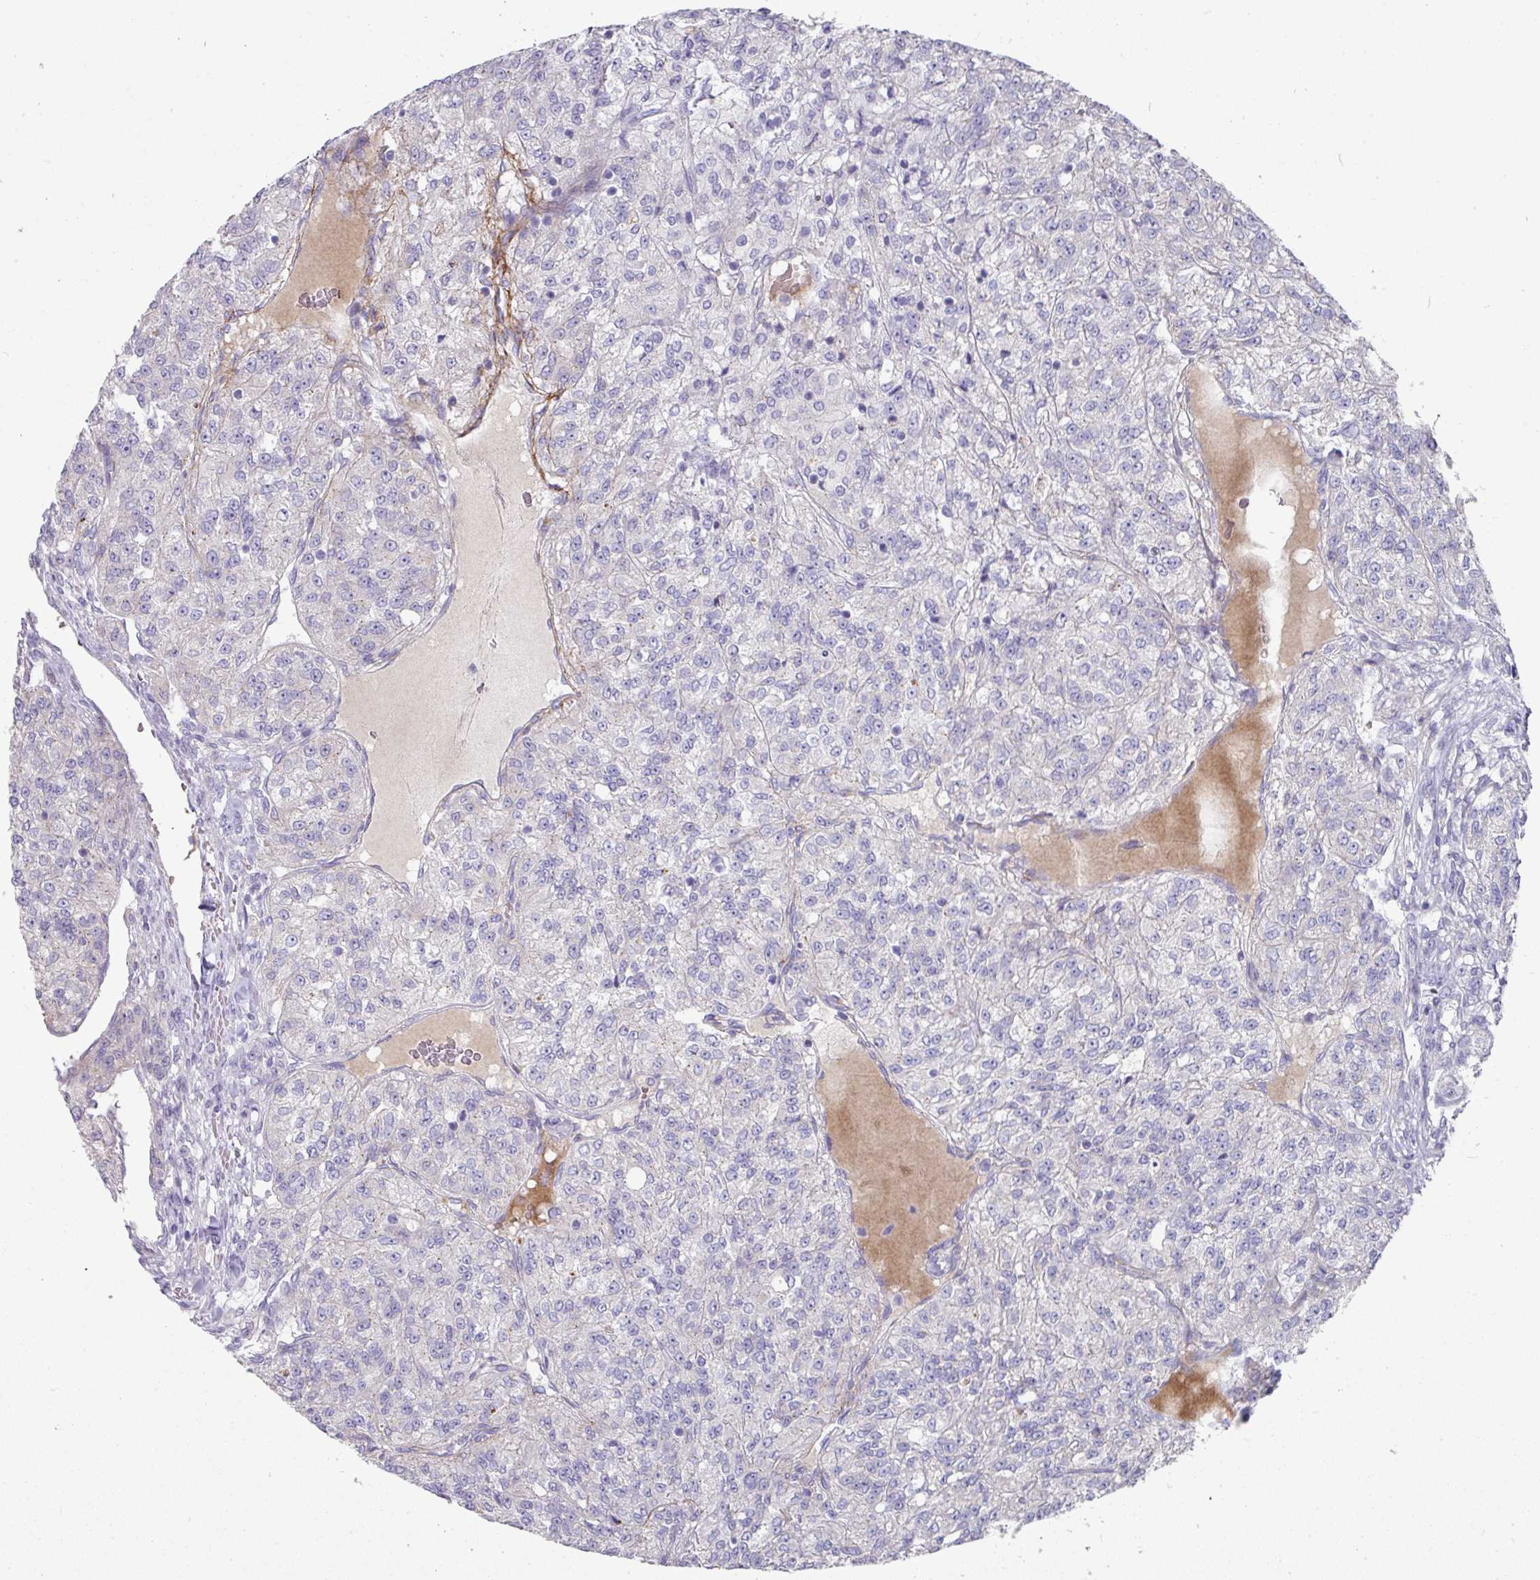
{"staining": {"intensity": "negative", "quantity": "none", "location": "none"}, "tissue": "renal cancer", "cell_type": "Tumor cells", "image_type": "cancer", "snomed": [{"axis": "morphology", "description": "Adenocarcinoma, NOS"}, {"axis": "topography", "description": "Kidney"}], "caption": "DAB (3,3'-diaminobenzidine) immunohistochemical staining of human renal cancer (adenocarcinoma) demonstrates no significant expression in tumor cells.", "gene": "IL4R", "patient": {"sex": "female", "age": 63}}